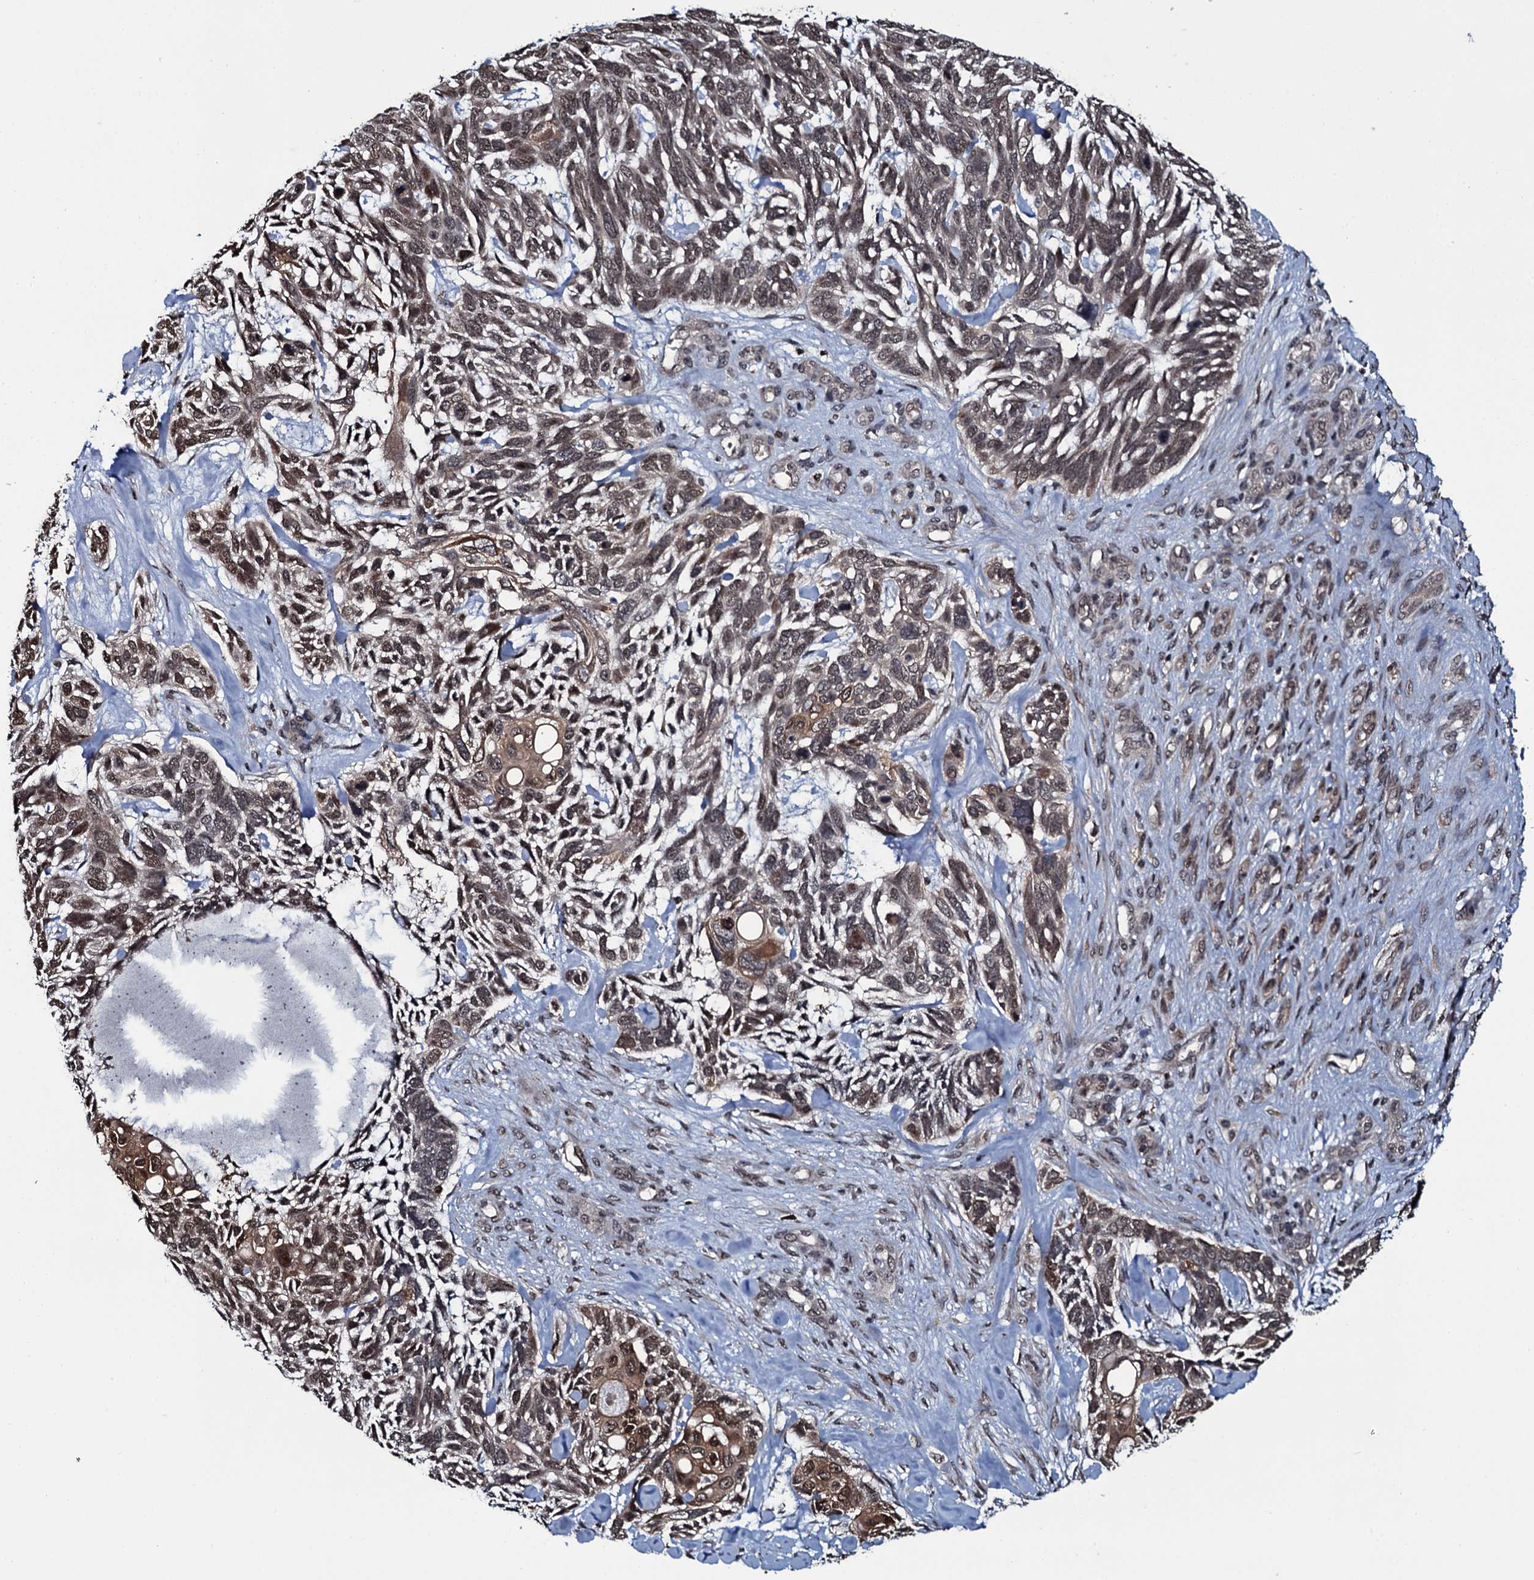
{"staining": {"intensity": "moderate", "quantity": "25%-75%", "location": "cytoplasmic/membranous,nuclear"}, "tissue": "skin cancer", "cell_type": "Tumor cells", "image_type": "cancer", "snomed": [{"axis": "morphology", "description": "Basal cell carcinoma"}, {"axis": "topography", "description": "Skin"}], "caption": "Skin basal cell carcinoma stained with a protein marker exhibits moderate staining in tumor cells.", "gene": "HDDC3", "patient": {"sex": "male", "age": 88}}